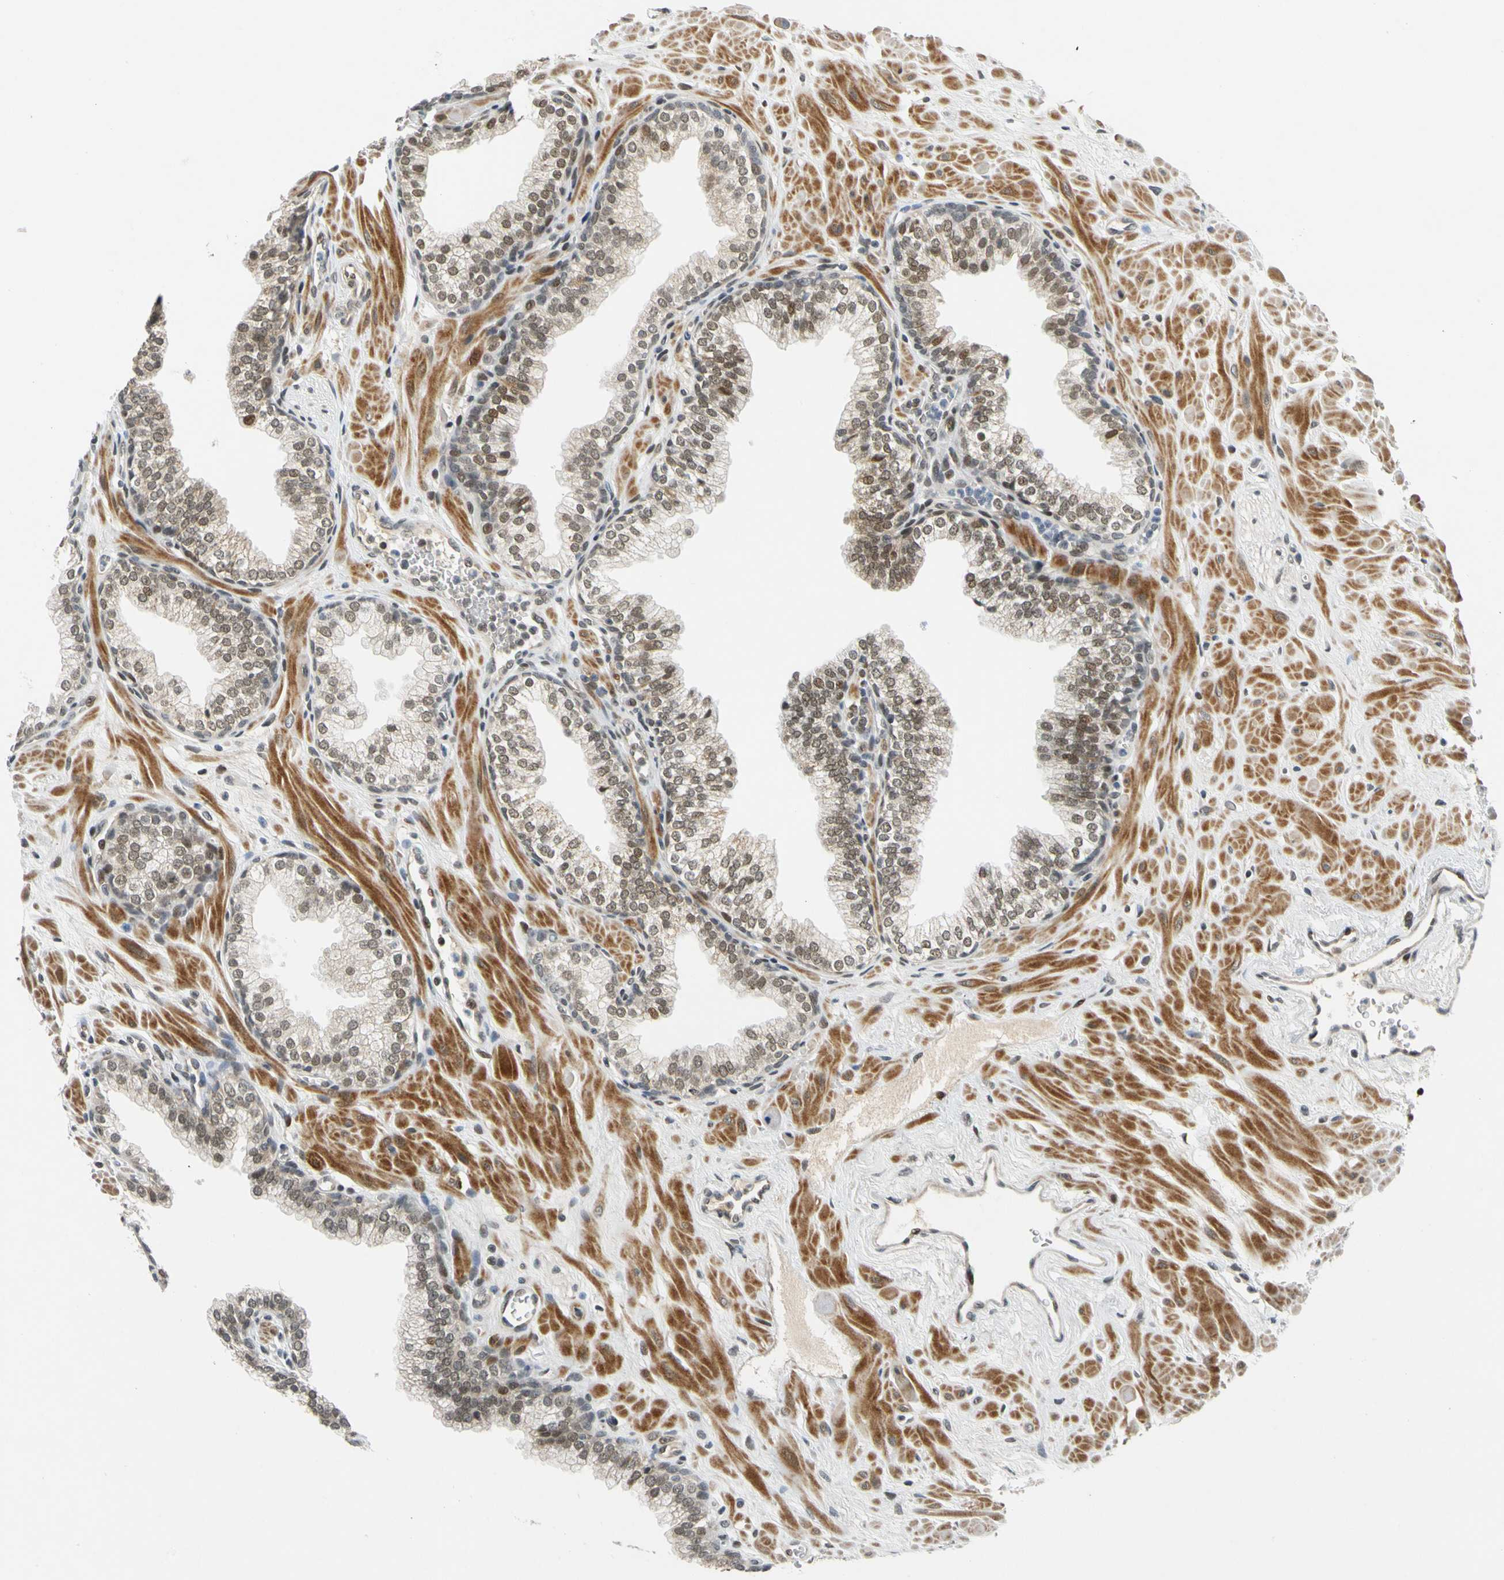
{"staining": {"intensity": "moderate", "quantity": ">75%", "location": "nuclear"}, "tissue": "prostate", "cell_type": "Glandular cells", "image_type": "normal", "snomed": [{"axis": "morphology", "description": "Normal tissue, NOS"}, {"axis": "topography", "description": "Prostate"}], "caption": "Glandular cells exhibit medium levels of moderate nuclear expression in approximately >75% of cells in normal prostate.", "gene": "POGZ", "patient": {"sex": "male", "age": 60}}